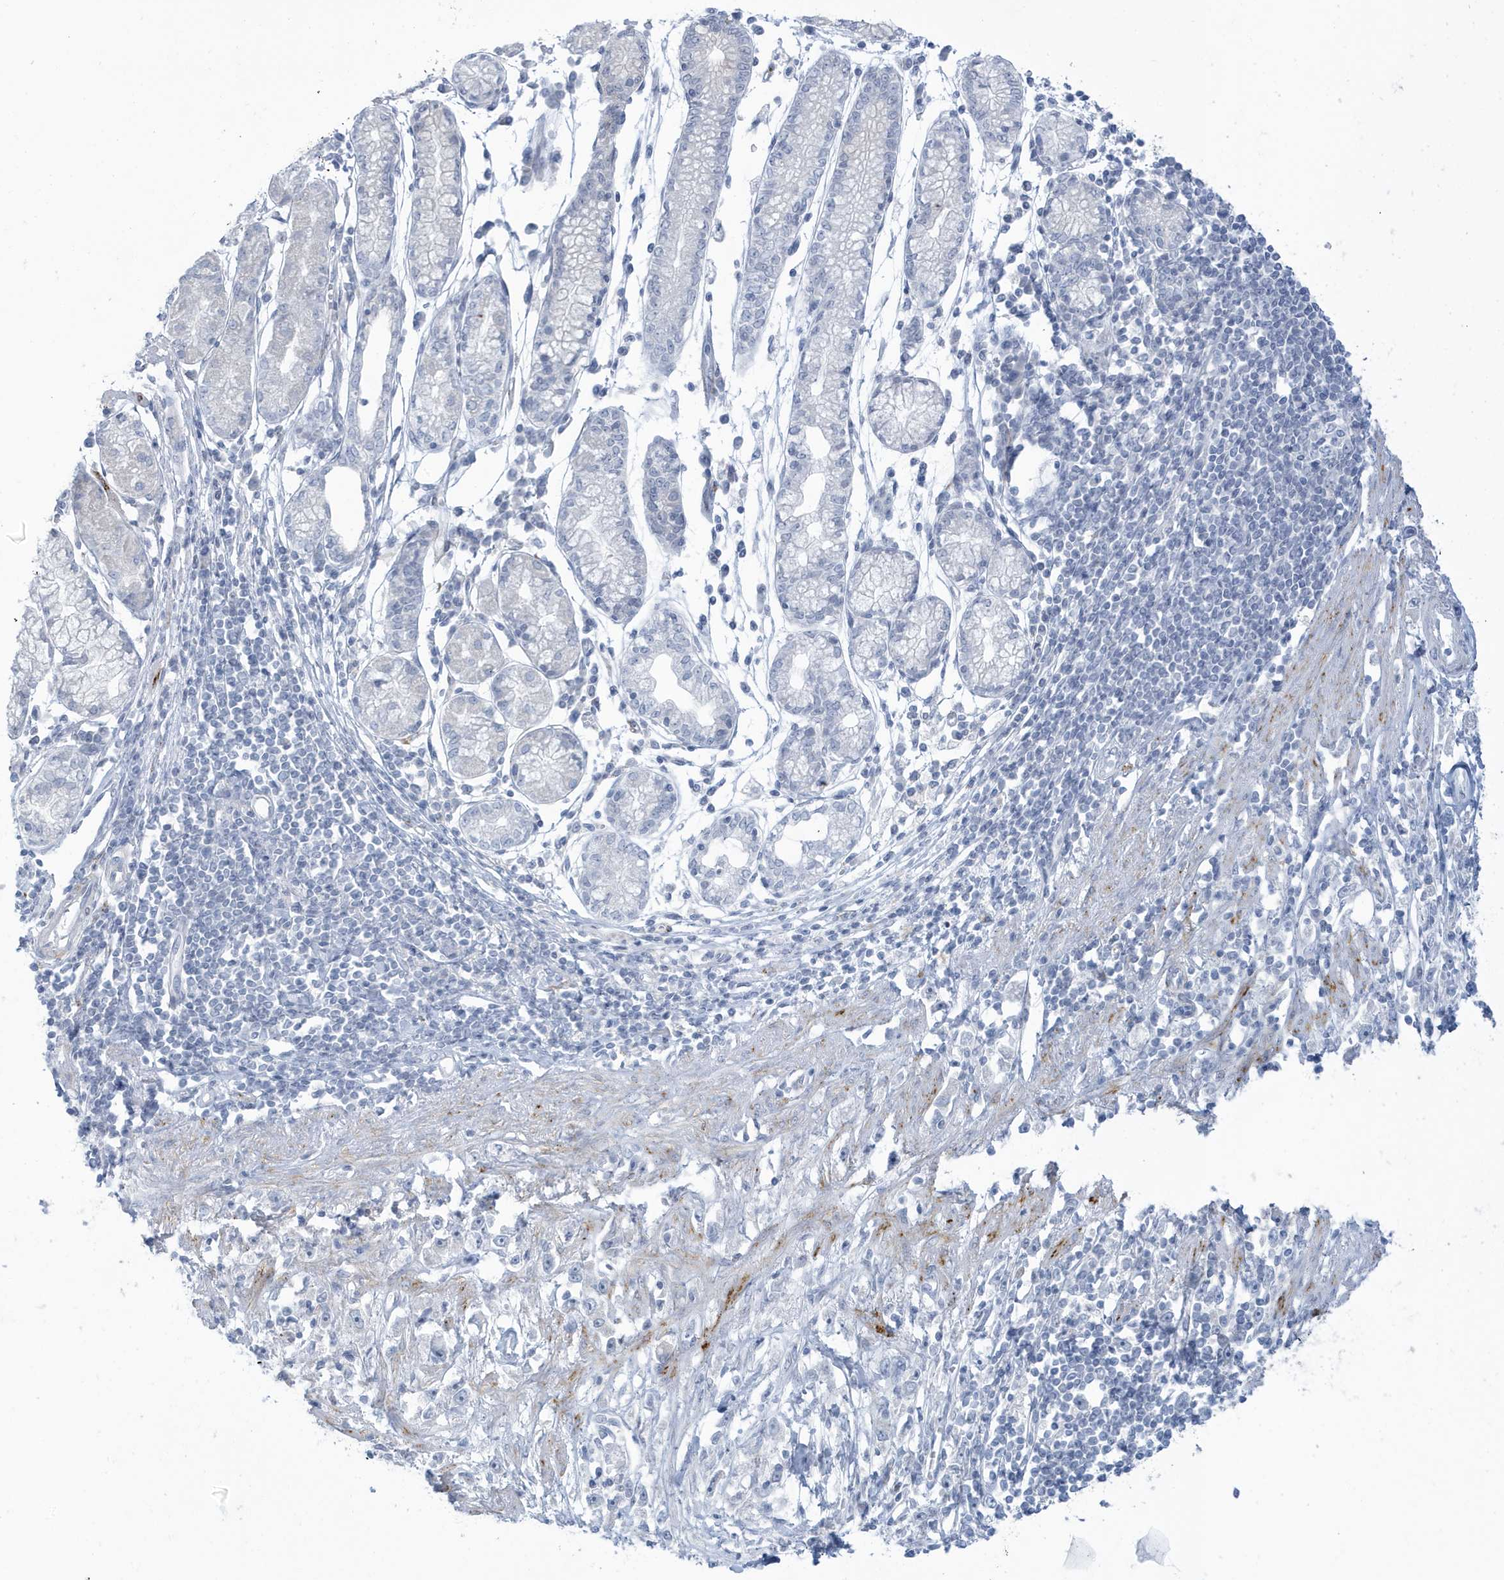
{"staining": {"intensity": "negative", "quantity": "none", "location": "none"}, "tissue": "stomach cancer", "cell_type": "Tumor cells", "image_type": "cancer", "snomed": [{"axis": "morphology", "description": "Adenocarcinoma, NOS"}, {"axis": "topography", "description": "Stomach"}], "caption": "This is an IHC histopathology image of adenocarcinoma (stomach). There is no expression in tumor cells.", "gene": "PERM1", "patient": {"sex": "female", "age": 59}}